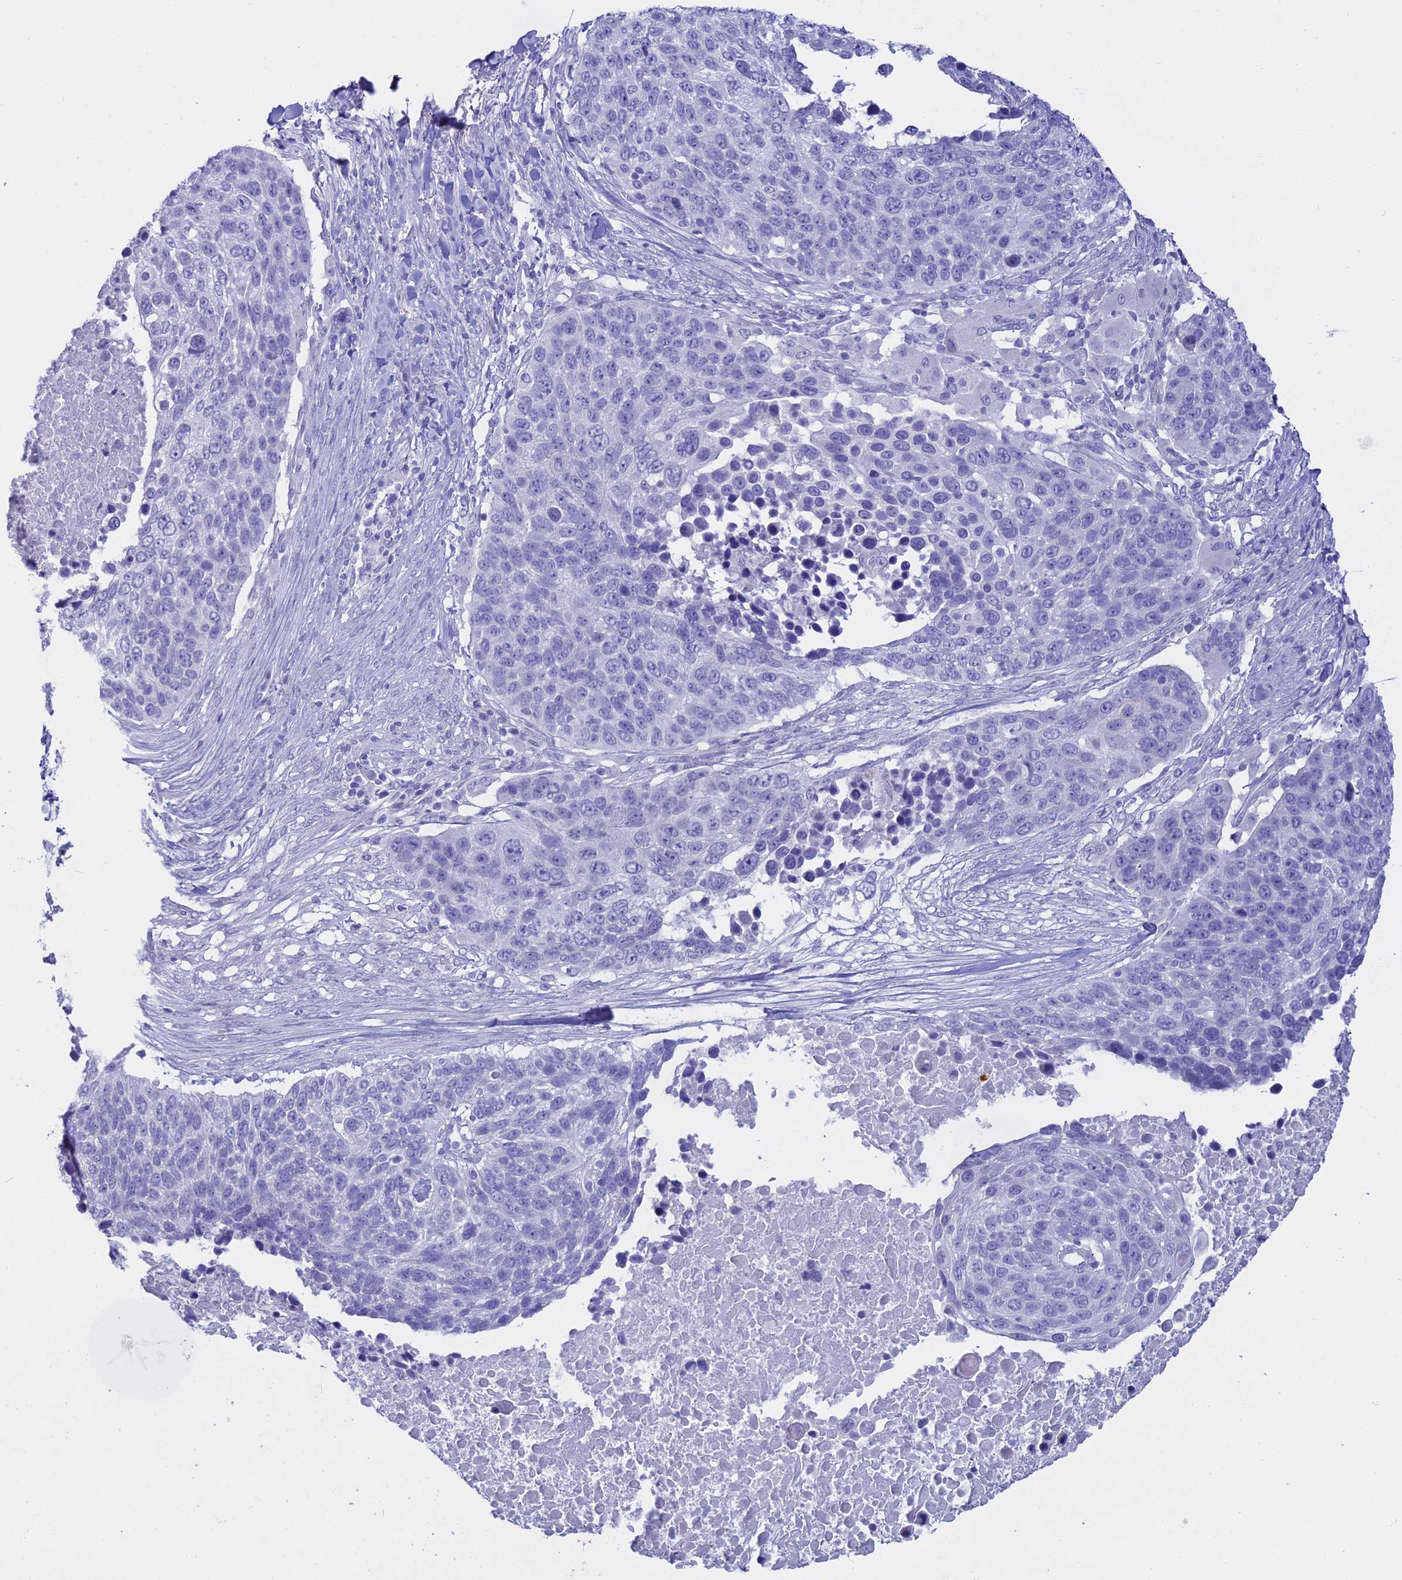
{"staining": {"intensity": "negative", "quantity": "none", "location": "none"}, "tissue": "lung cancer", "cell_type": "Tumor cells", "image_type": "cancer", "snomed": [{"axis": "morphology", "description": "Normal tissue, NOS"}, {"axis": "morphology", "description": "Squamous cell carcinoma, NOS"}, {"axis": "topography", "description": "Lymph node"}, {"axis": "topography", "description": "Lung"}], "caption": "This is an immunohistochemistry (IHC) histopathology image of human lung cancer (squamous cell carcinoma). There is no expression in tumor cells.", "gene": "ALPP", "patient": {"sex": "male", "age": 66}}